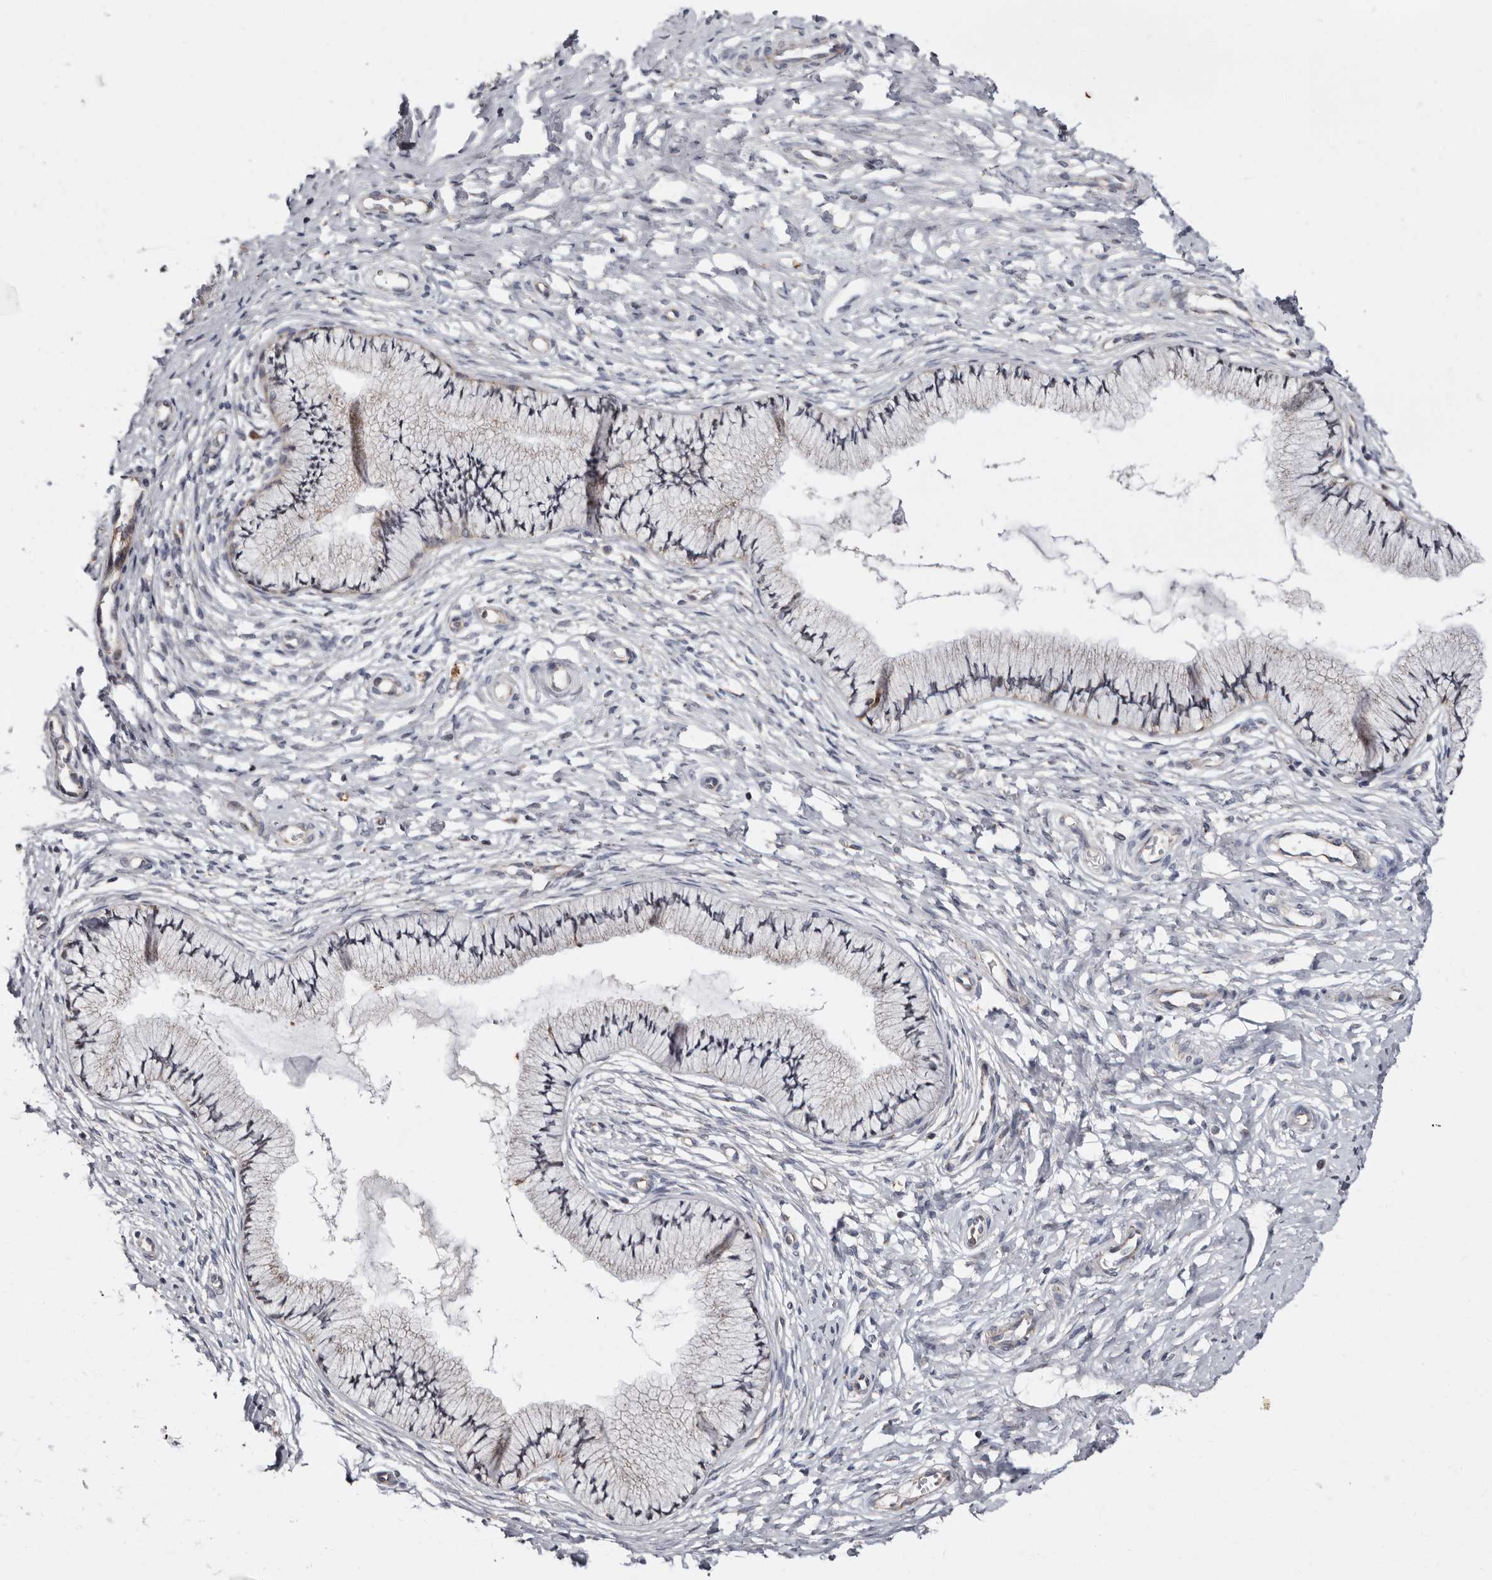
{"staining": {"intensity": "moderate", "quantity": "25%-75%", "location": "cytoplasmic/membranous"}, "tissue": "cervix", "cell_type": "Glandular cells", "image_type": "normal", "snomed": [{"axis": "morphology", "description": "Normal tissue, NOS"}, {"axis": "topography", "description": "Cervix"}], "caption": "This is a micrograph of immunohistochemistry (IHC) staining of normal cervix, which shows moderate staining in the cytoplasmic/membranous of glandular cells.", "gene": "MRPL18", "patient": {"sex": "female", "age": 36}}